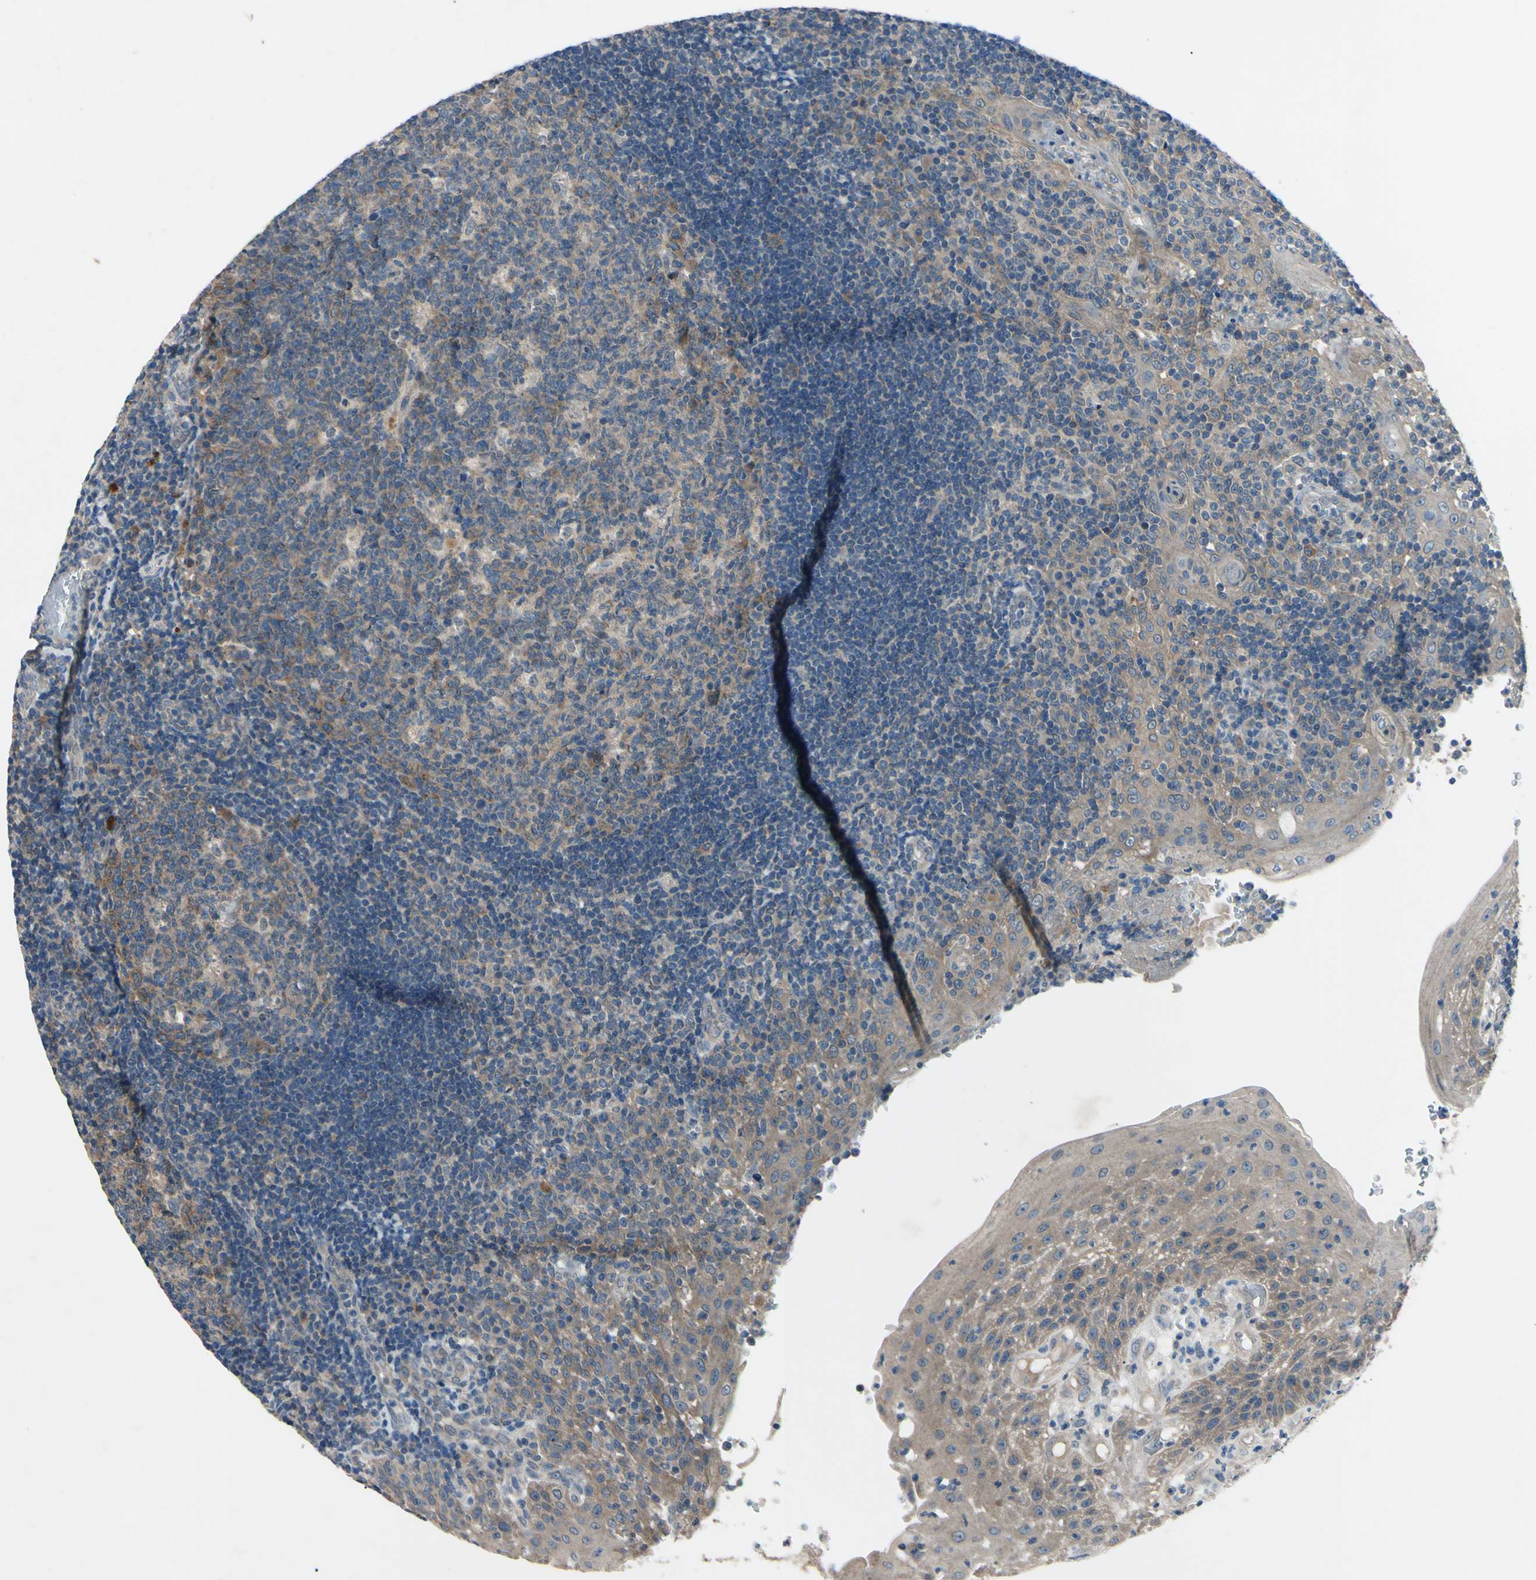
{"staining": {"intensity": "weak", "quantity": ">75%", "location": "cytoplasmic/membranous"}, "tissue": "tonsil", "cell_type": "Germinal center cells", "image_type": "normal", "snomed": [{"axis": "morphology", "description": "Normal tissue, NOS"}, {"axis": "topography", "description": "Tonsil"}], "caption": "An image showing weak cytoplasmic/membranous staining in approximately >75% of germinal center cells in unremarkable tonsil, as visualized by brown immunohistochemical staining.", "gene": "HILPDA", "patient": {"sex": "female", "age": 40}}